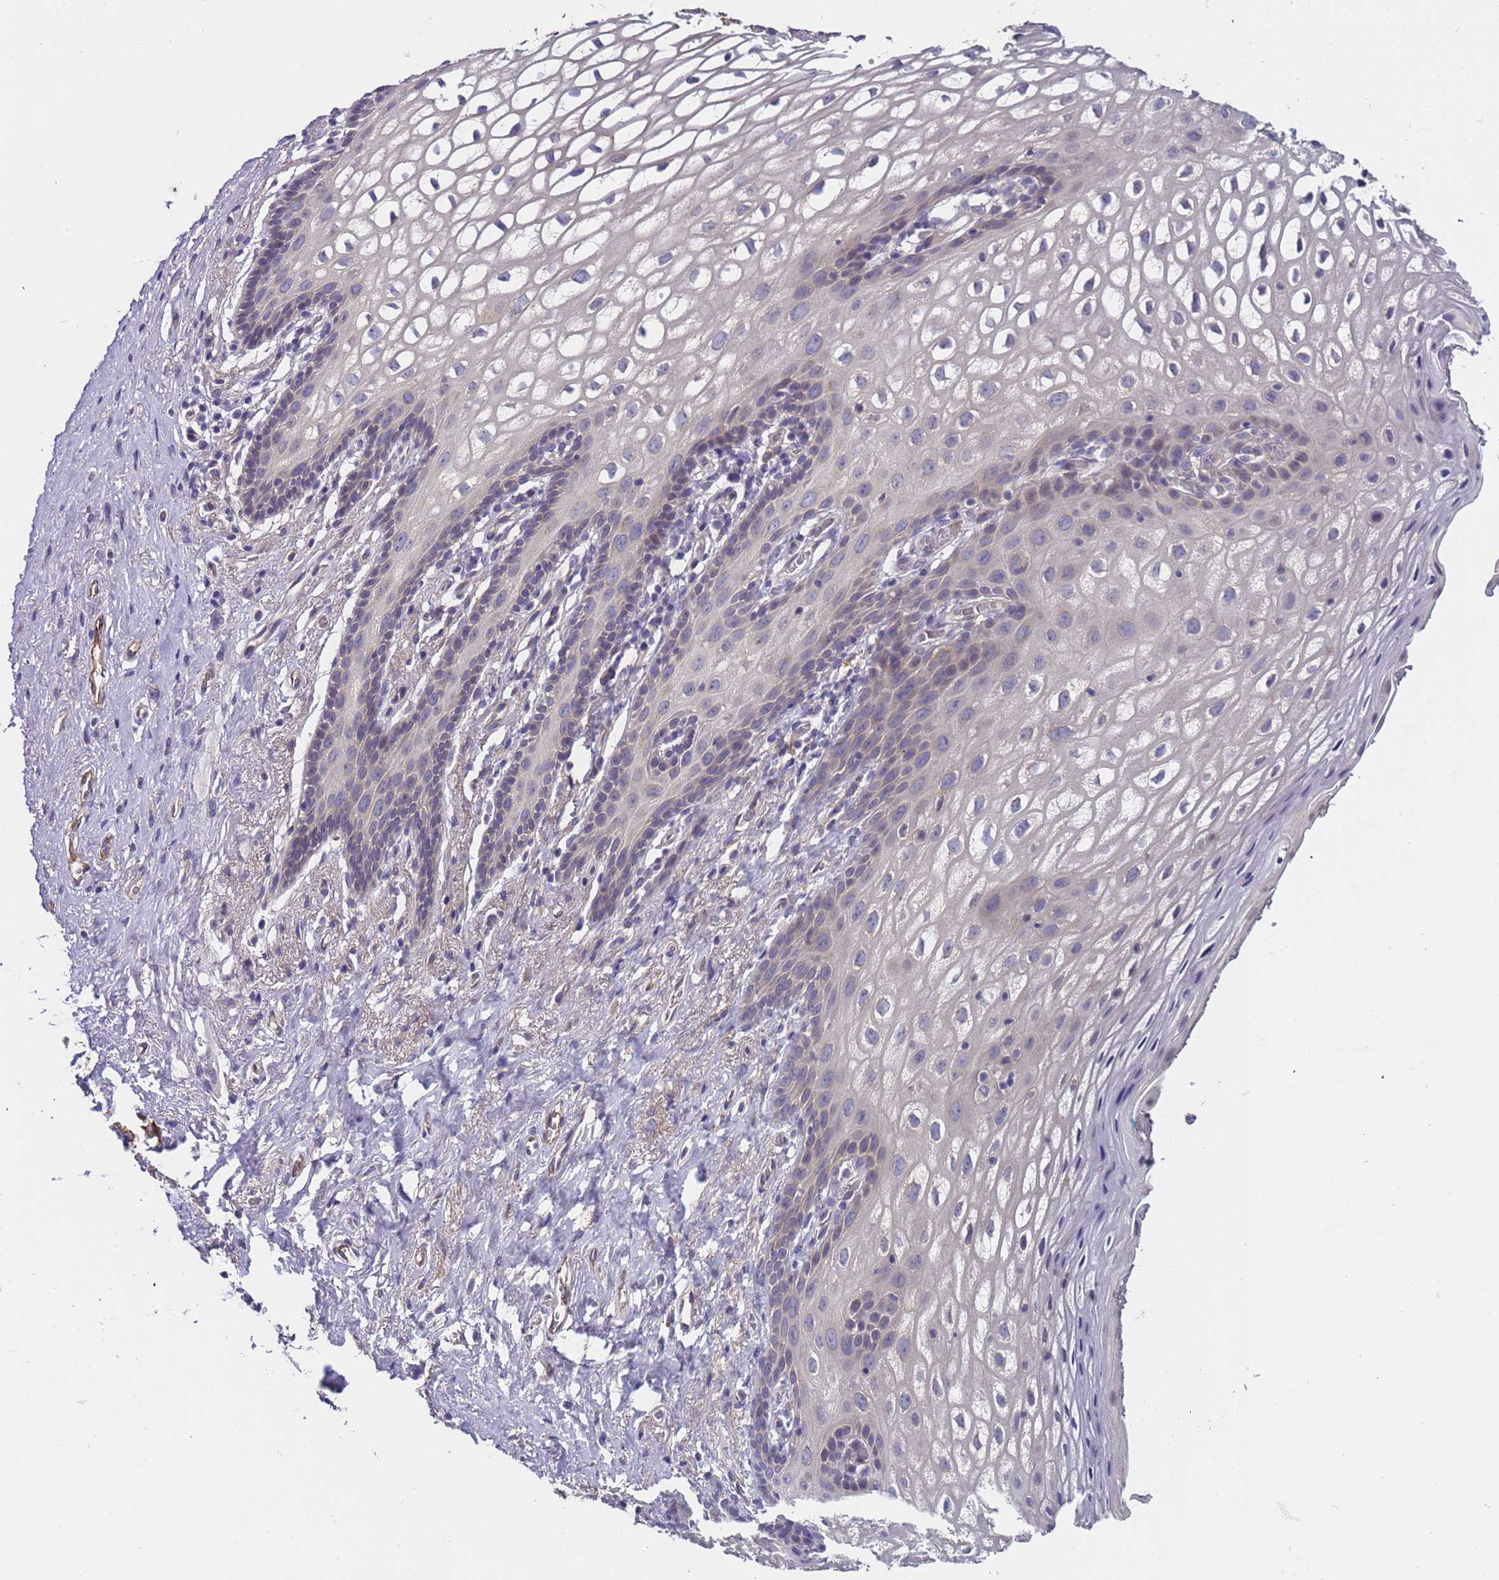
{"staining": {"intensity": "negative", "quantity": "none", "location": "none"}, "tissue": "vagina", "cell_type": "Squamous epithelial cells", "image_type": "normal", "snomed": [{"axis": "morphology", "description": "Normal tissue, NOS"}, {"axis": "topography", "description": "Vagina"}, {"axis": "topography", "description": "Peripheral nerve tissue"}], "caption": "There is no significant expression in squamous epithelial cells of vagina. (Immunohistochemistry, brightfield microscopy, high magnification).", "gene": "ZNF248", "patient": {"sex": "female", "age": 71}}